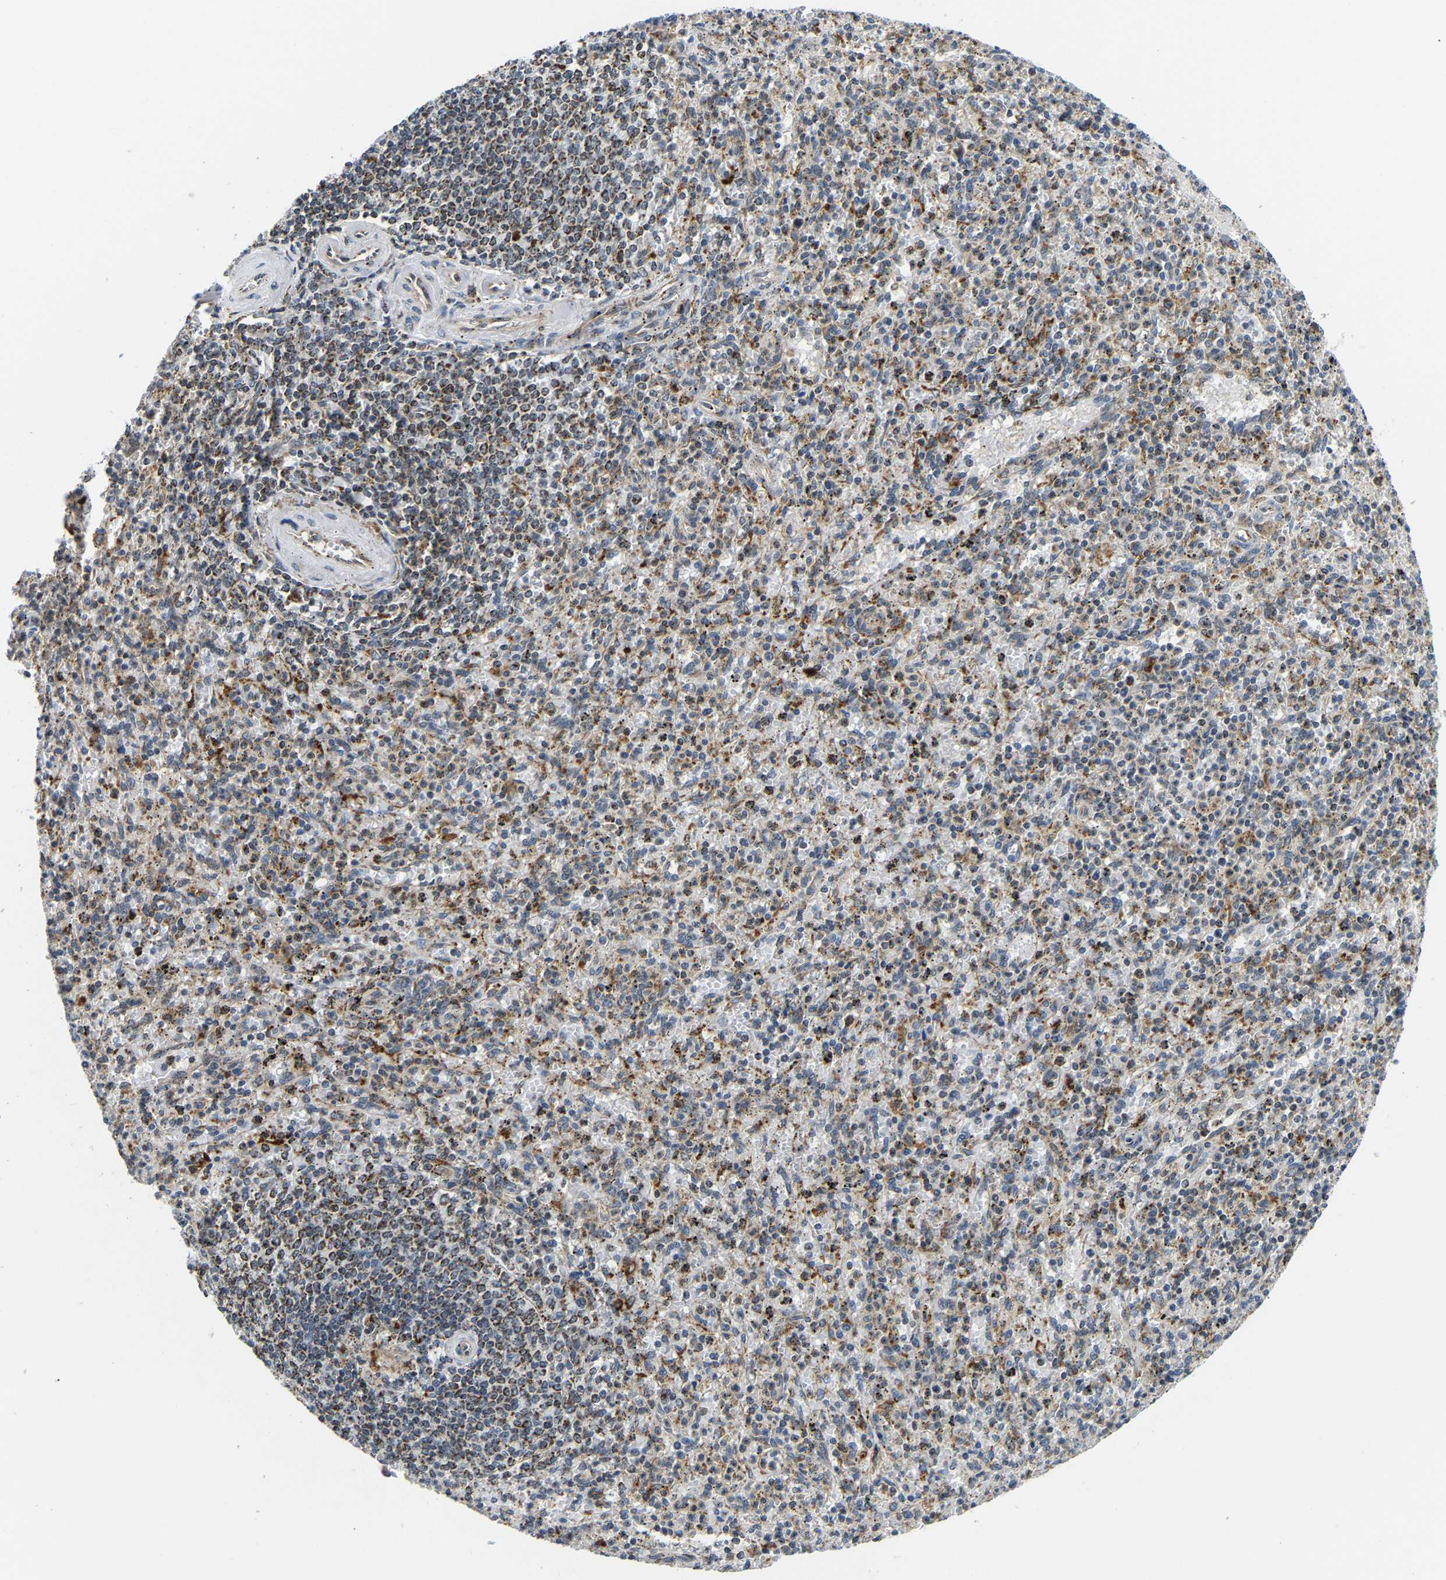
{"staining": {"intensity": "weak", "quantity": "25%-75%", "location": "cytoplasmic/membranous"}, "tissue": "spleen", "cell_type": "Cells in red pulp", "image_type": "normal", "snomed": [{"axis": "morphology", "description": "Normal tissue, NOS"}, {"axis": "topography", "description": "Spleen"}], "caption": "DAB (3,3'-diaminobenzidine) immunohistochemical staining of benign human spleen demonstrates weak cytoplasmic/membranous protein staining in approximately 25%-75% of cells in red pulp.", "gene": "GIMAP7", "patient": {"sex": "male", "age": 72}}